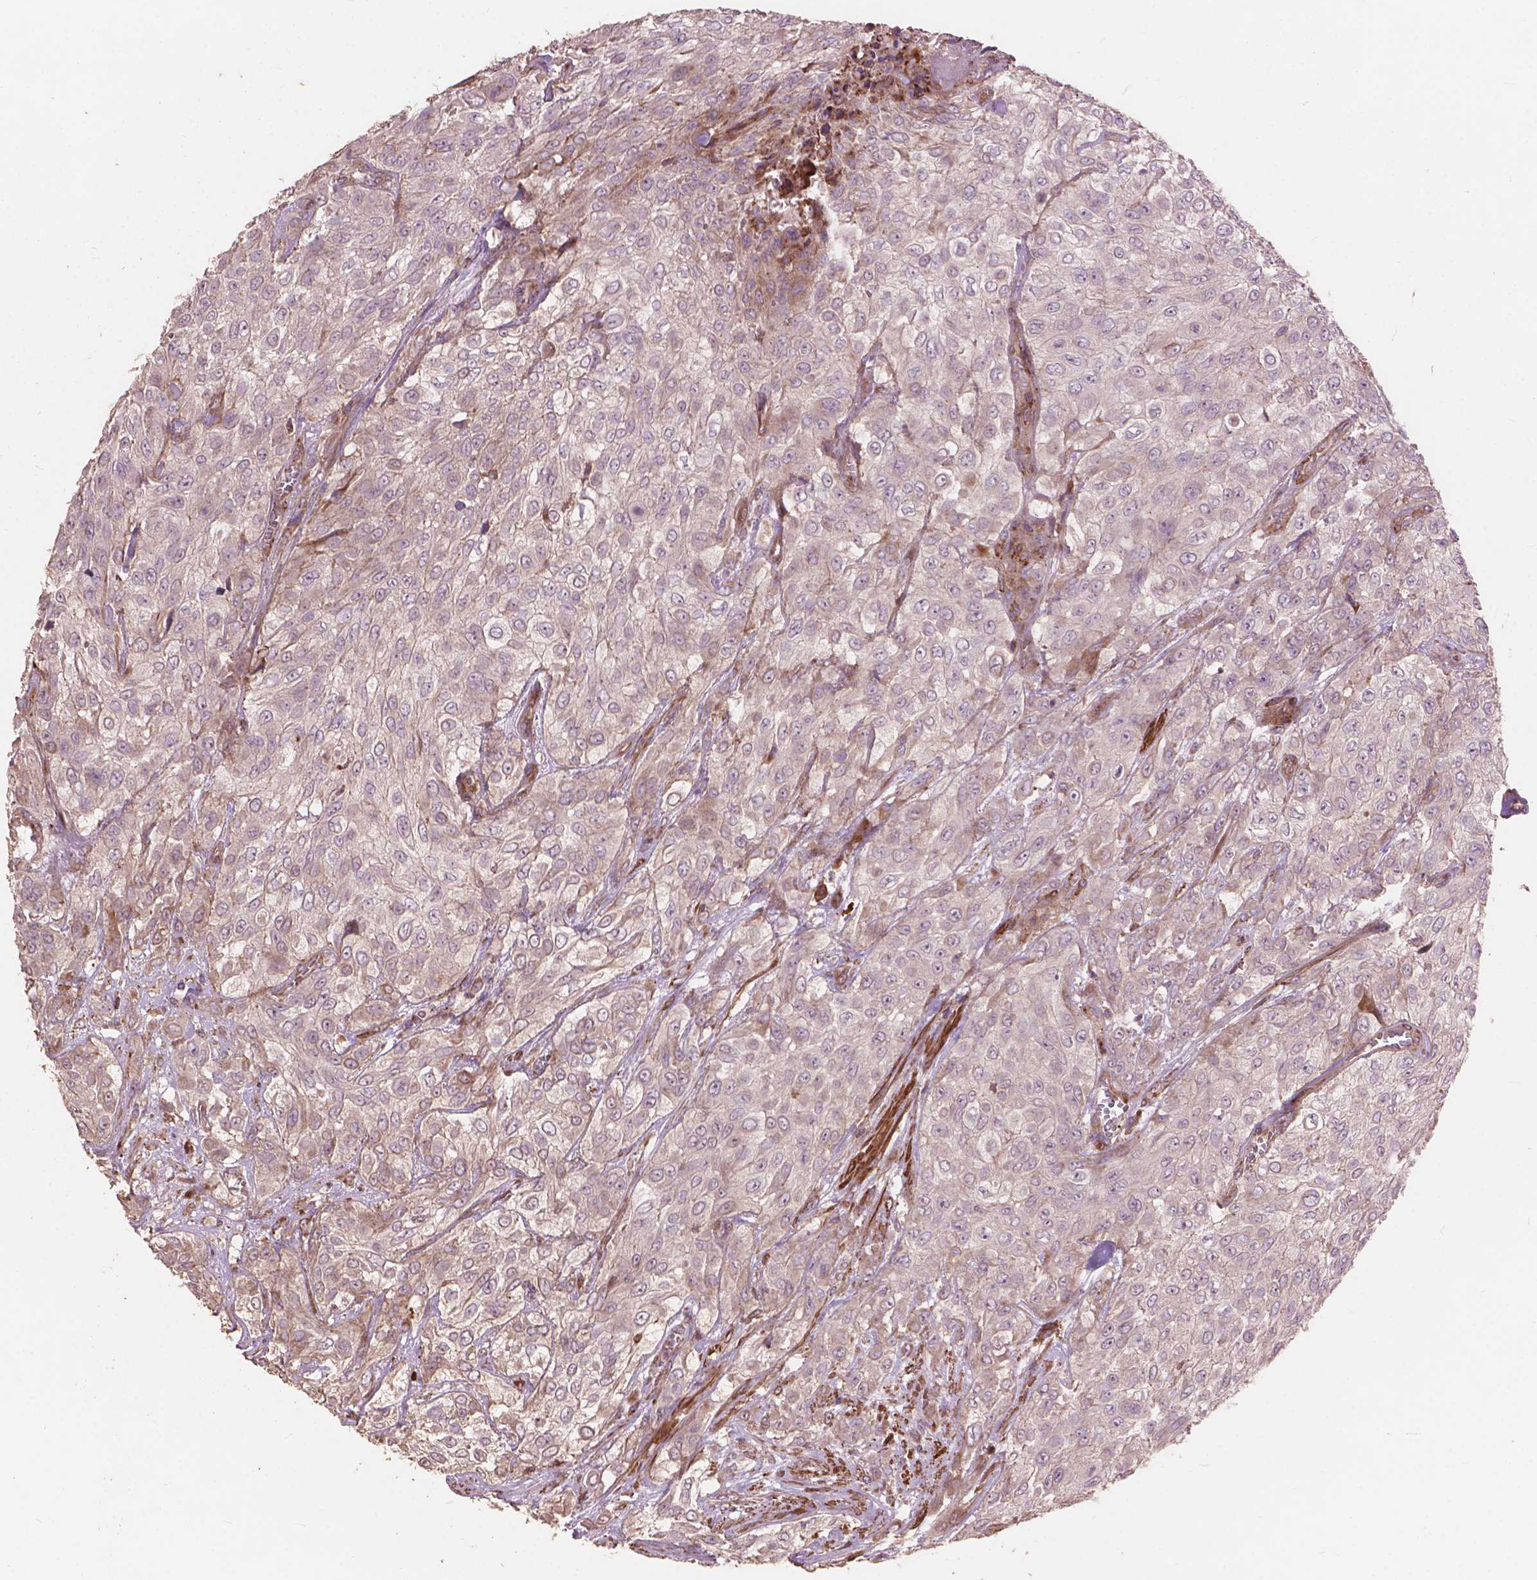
{"staining": {"intensity": "negative", "quantity": "none", "location": "none"}, "tissue": "urothelial cancer", "cell_type": "Tumor cells", "image_type": "cancer", "snomed": [{"axis": "morphology", "description": "Urothelial carcinoma, High grade"}, {"axis": "topography", "description": "Urinary bladder"}], "caption": "Human urothelial cancer stained for a protein using immunohistochemistry (IHC) shows no expression in tumor cells.", "gene": "FNIP1", "patient": {"sex": "male", "age": 57}}